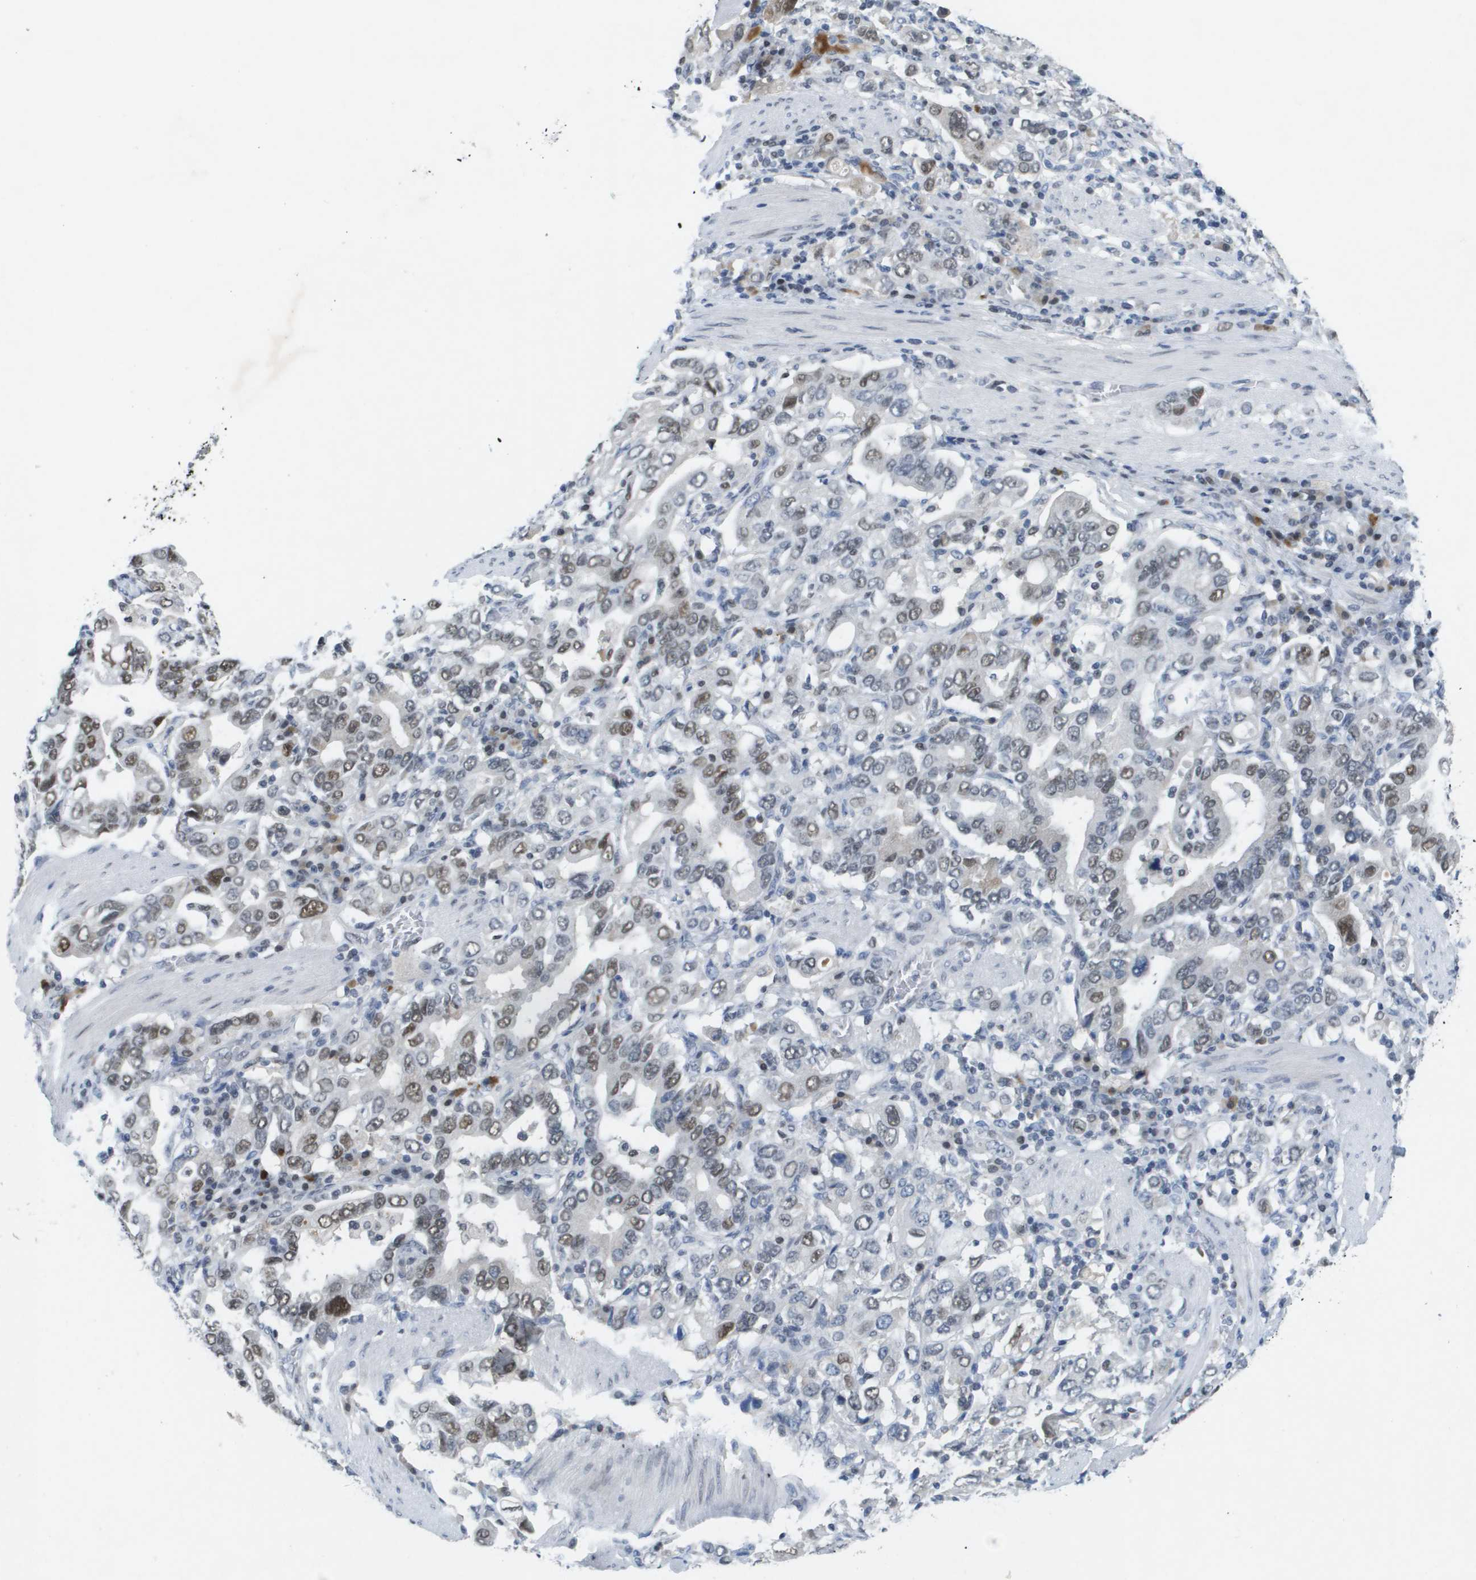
{"staining": {"intensity": "weak", "quantity": "25%-75%", "location": "nuclear"}, "tissue": "stomach cancer", "cell_type": "Tumor cells", "image_type": "cancer", "snomed": [{"axis": "morphology", "description": "Adenocarcinoma, NOS"}, {"axis": "topography", "description": "Stomach, upper"}], "caption": "High-power microscopy captured an immunohistochemistry (IHC) image of stomach cancer (adenocarcinoma), revealing weak nuclear staining in approximately 25%-75% of tumor cells.", "gene": "TP53RK", "patient": {"sex": "male", "age": 62}}